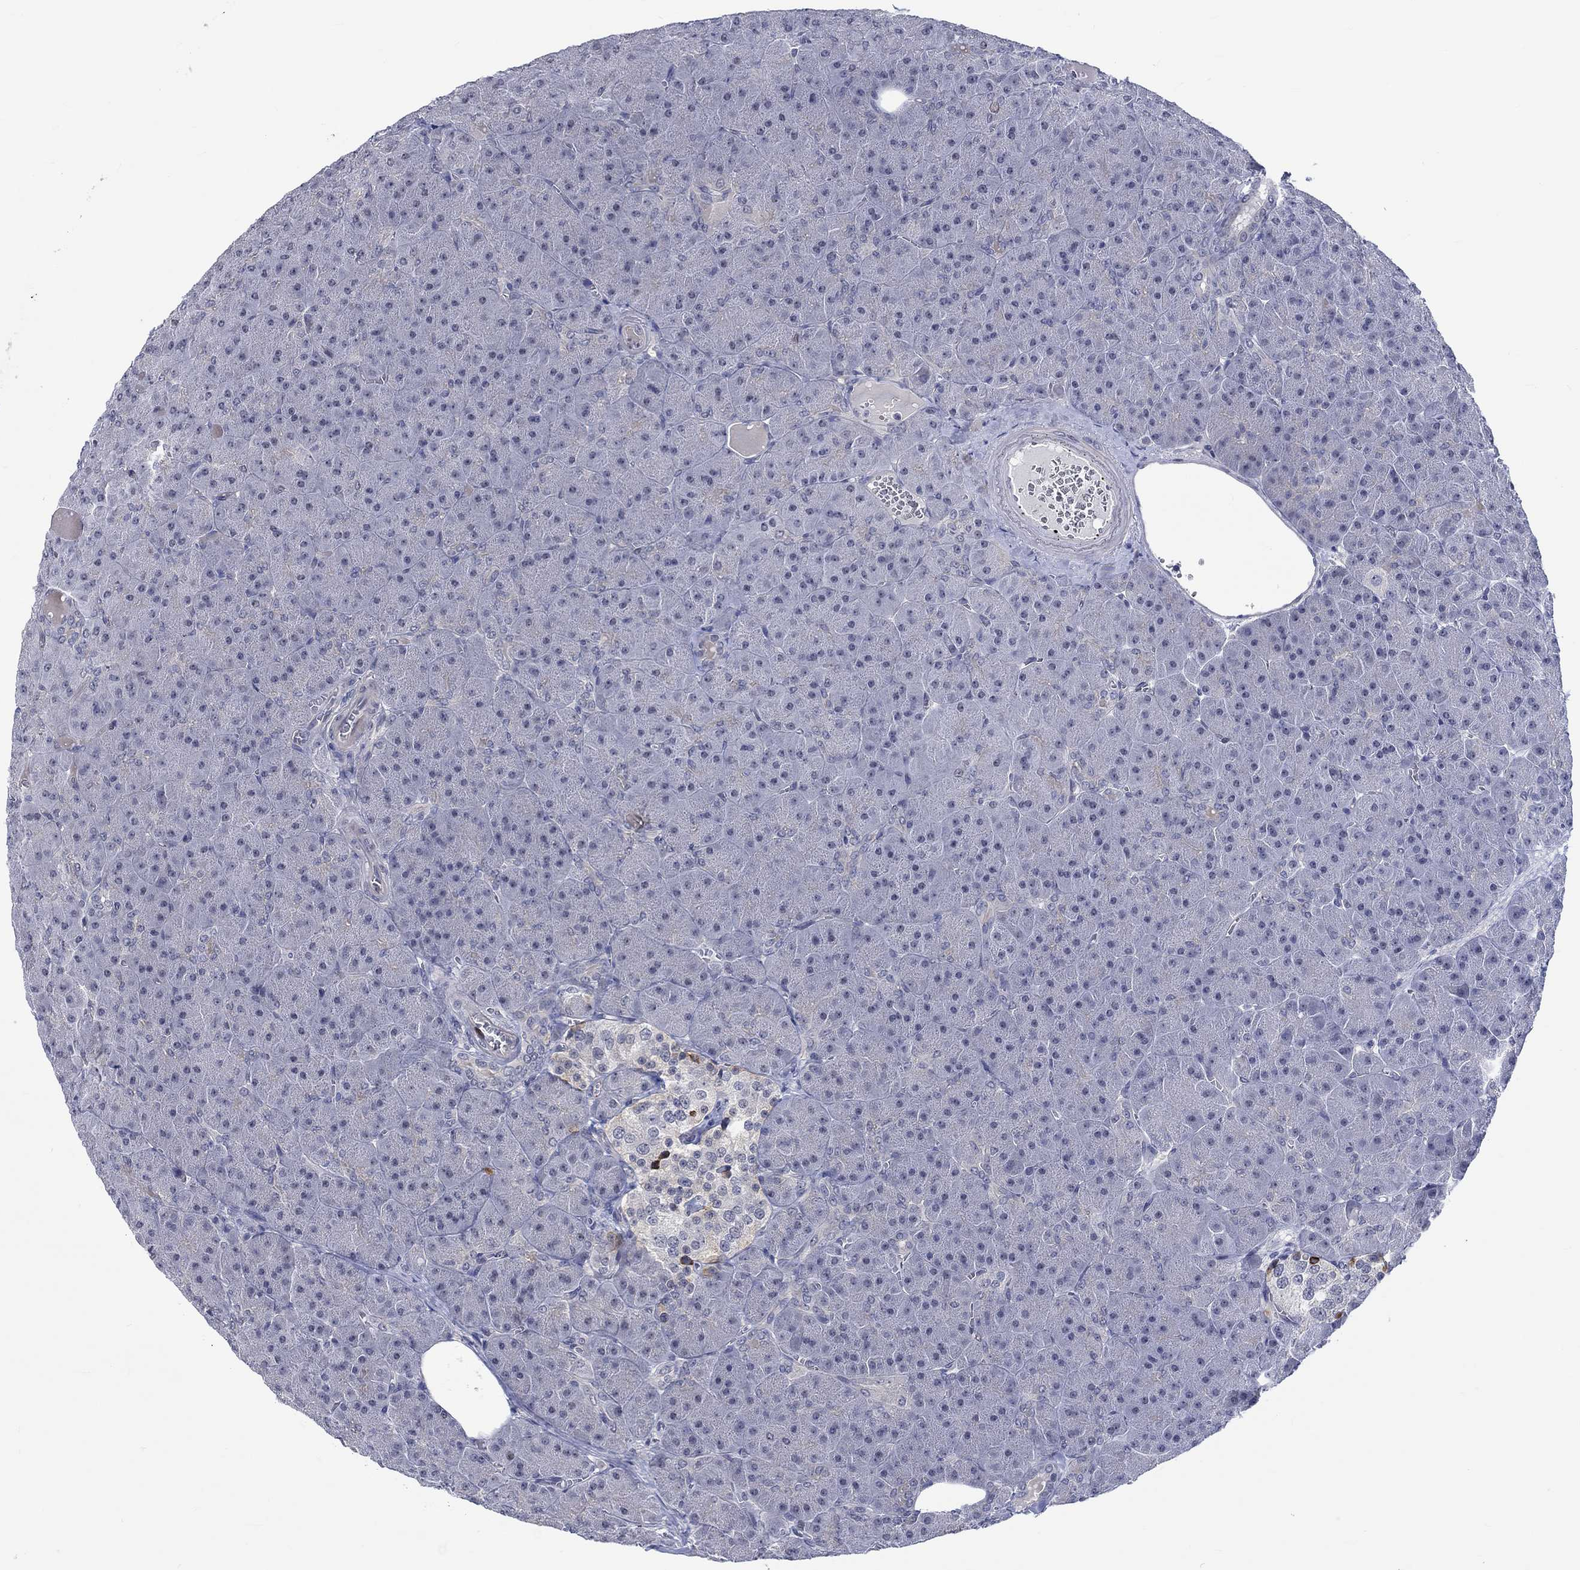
{"staining": {"intensity": "negative", "quantity": "none", "location": "none"}, "tissue": "pancreas", "cell_type": "Exocrine glandular cells", "image_type": "normal", "snomed": [{"axis": "morphology", "description": "Normal tissue, NOS"}, {"axis": "topography", "description": "Pancreas"}], "caption": "The micrograph displays no staining of exocrine glandular cells in unremarkable pancreas. The staining was performed using DAB (3,3'-diaminobenzidine) to visualize the protein expression in brown, while the nuclei were stained in blue with hematoxylin (Magnification: 20x).", "gene": "E2F8", "patient": {"sex": "male", "age": 61}}